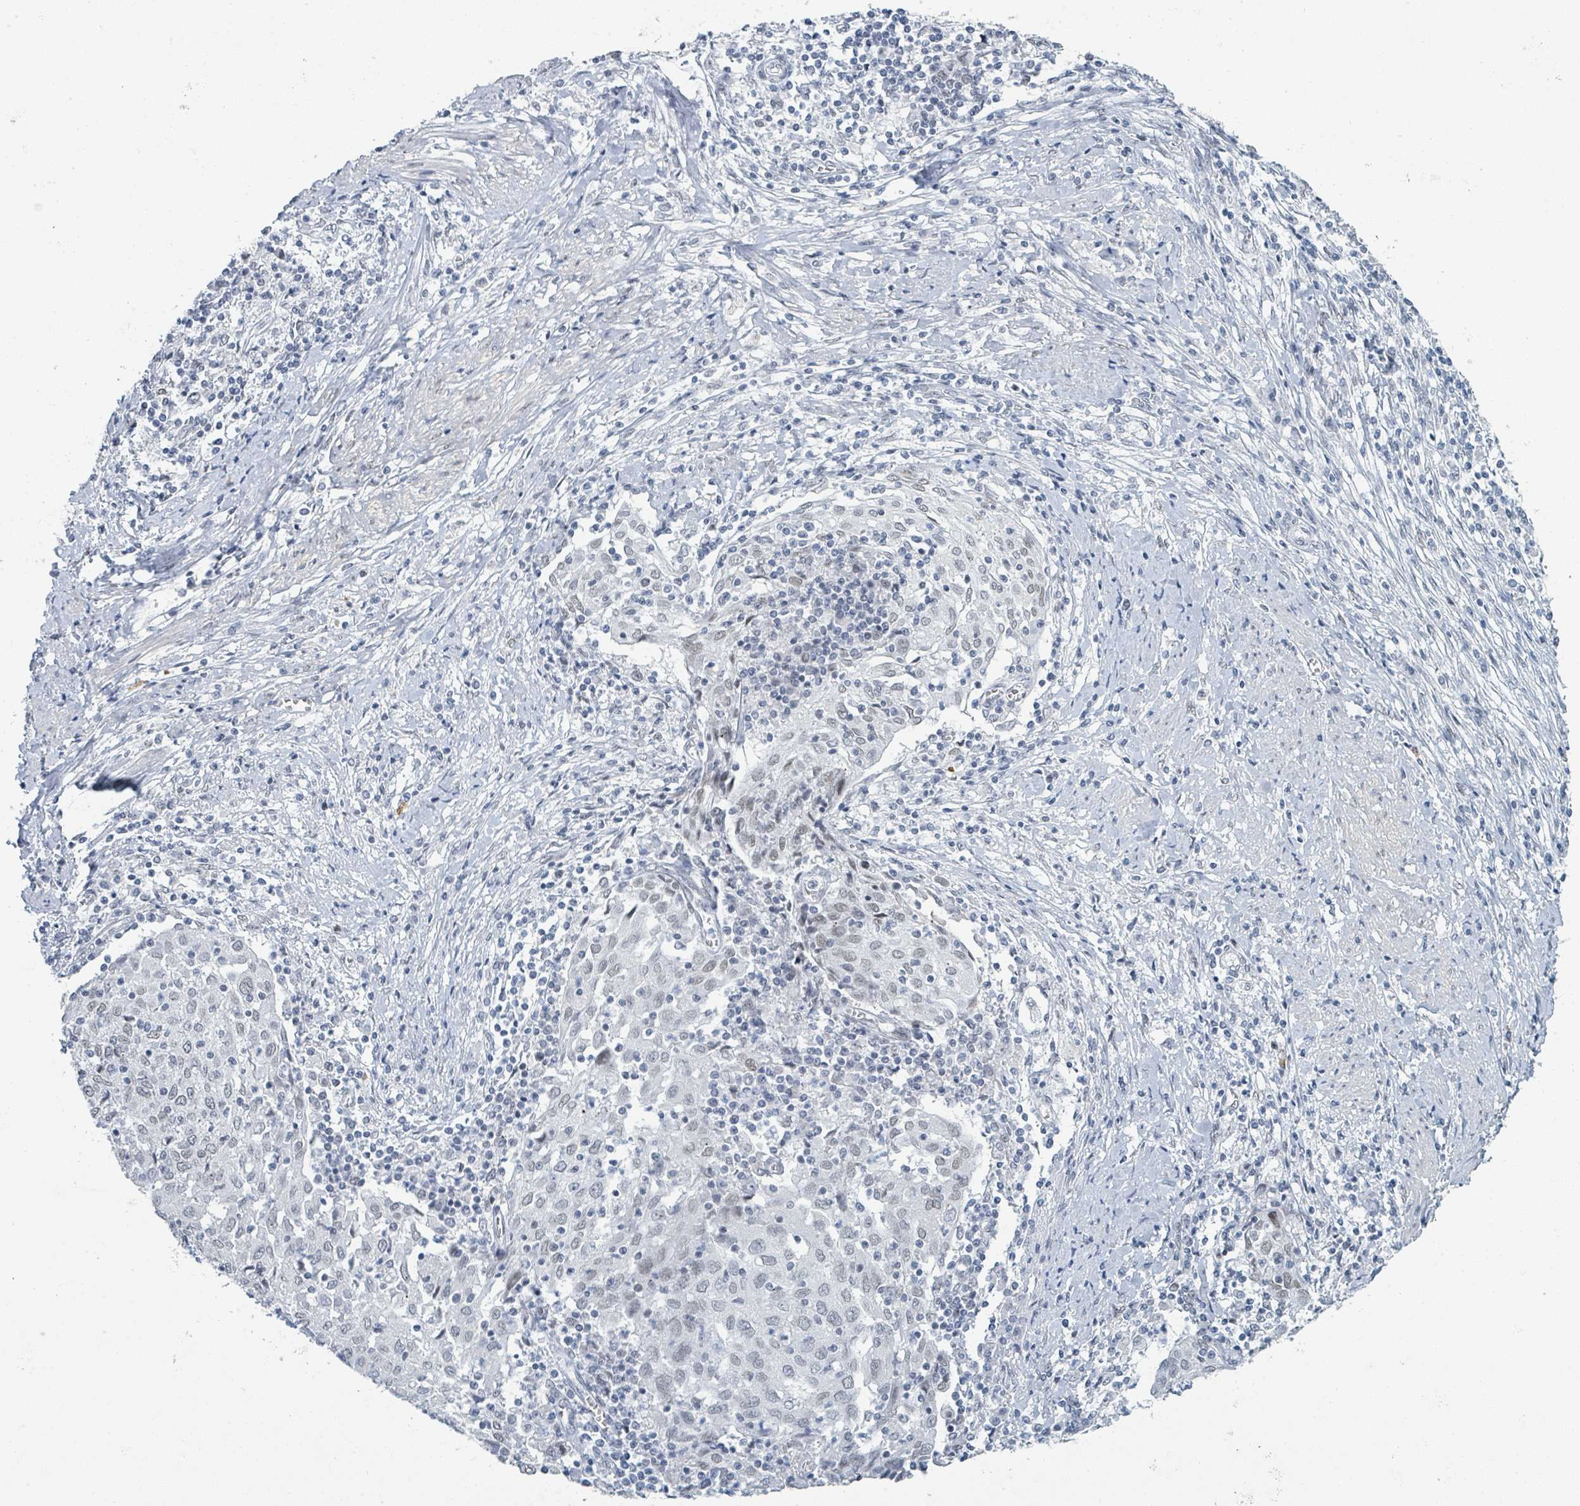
{"staining": {"intensity": "weak", "quantity": "25%-75%", "location": "nuclear"}, "tissue": "cervical cancer", "cell_type": "Tumor cells", "image_type": "cancer", "snomed": [{"axis": "morphology", "description": "Squamous cell carcinoma, NOS"}, {"axis": "topography", "description": "Cervix"}], "caption": "Protein analysis of squamous cell carcinoma (cervical) tissue exhibits weak nuclear positivity in about 25%-75% of tumor cells. (Stains: DAB (3,3'-diaminobenzidine) in brown, nuclei in blue, Microscopy: brightfield microscopy at high magnification).", "gene": "EHMT2", "patient": {"sex": "female", "age": 52}}